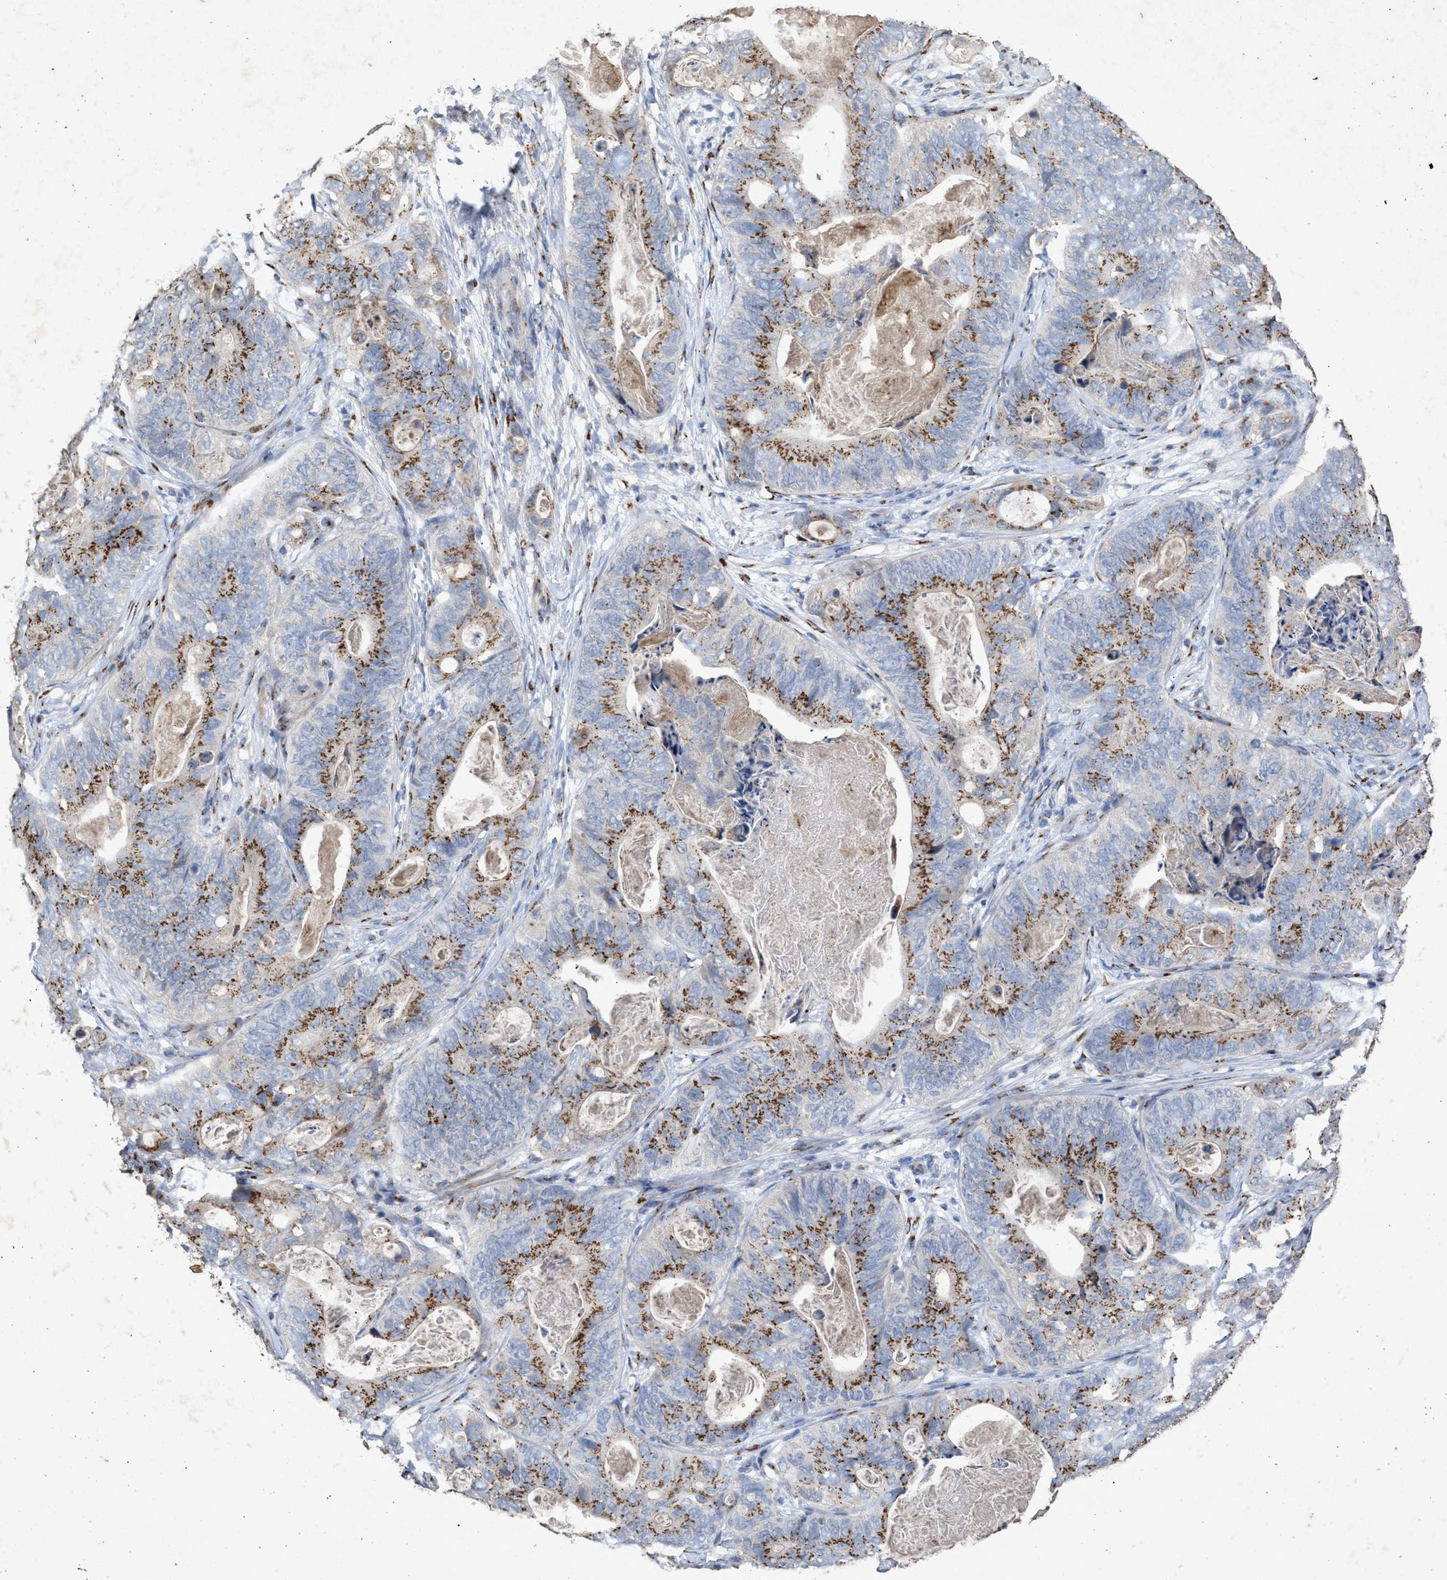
{"staining": {"intensity": "moderate", "quantity": ">75%", "location": "cytoplasmic/membranous"}, "tissue": "stomach cancer", "cell_type": "Tumor cells", "image_type": "cancer", "snomed": [{"axis": "morphology", "description": "Adenocarcinoma, NOS"}, {"axis": "topography", "description": "Stomach"}], "caption": "The photomicrograph displays staining of adenocarcinoma (stomach), revealing moderate cytoplasmic/membranous protein staining (brown color) within tumor cells.", "gene": "MAN2A1", "patient": {"sex": "female", "age": 89}}